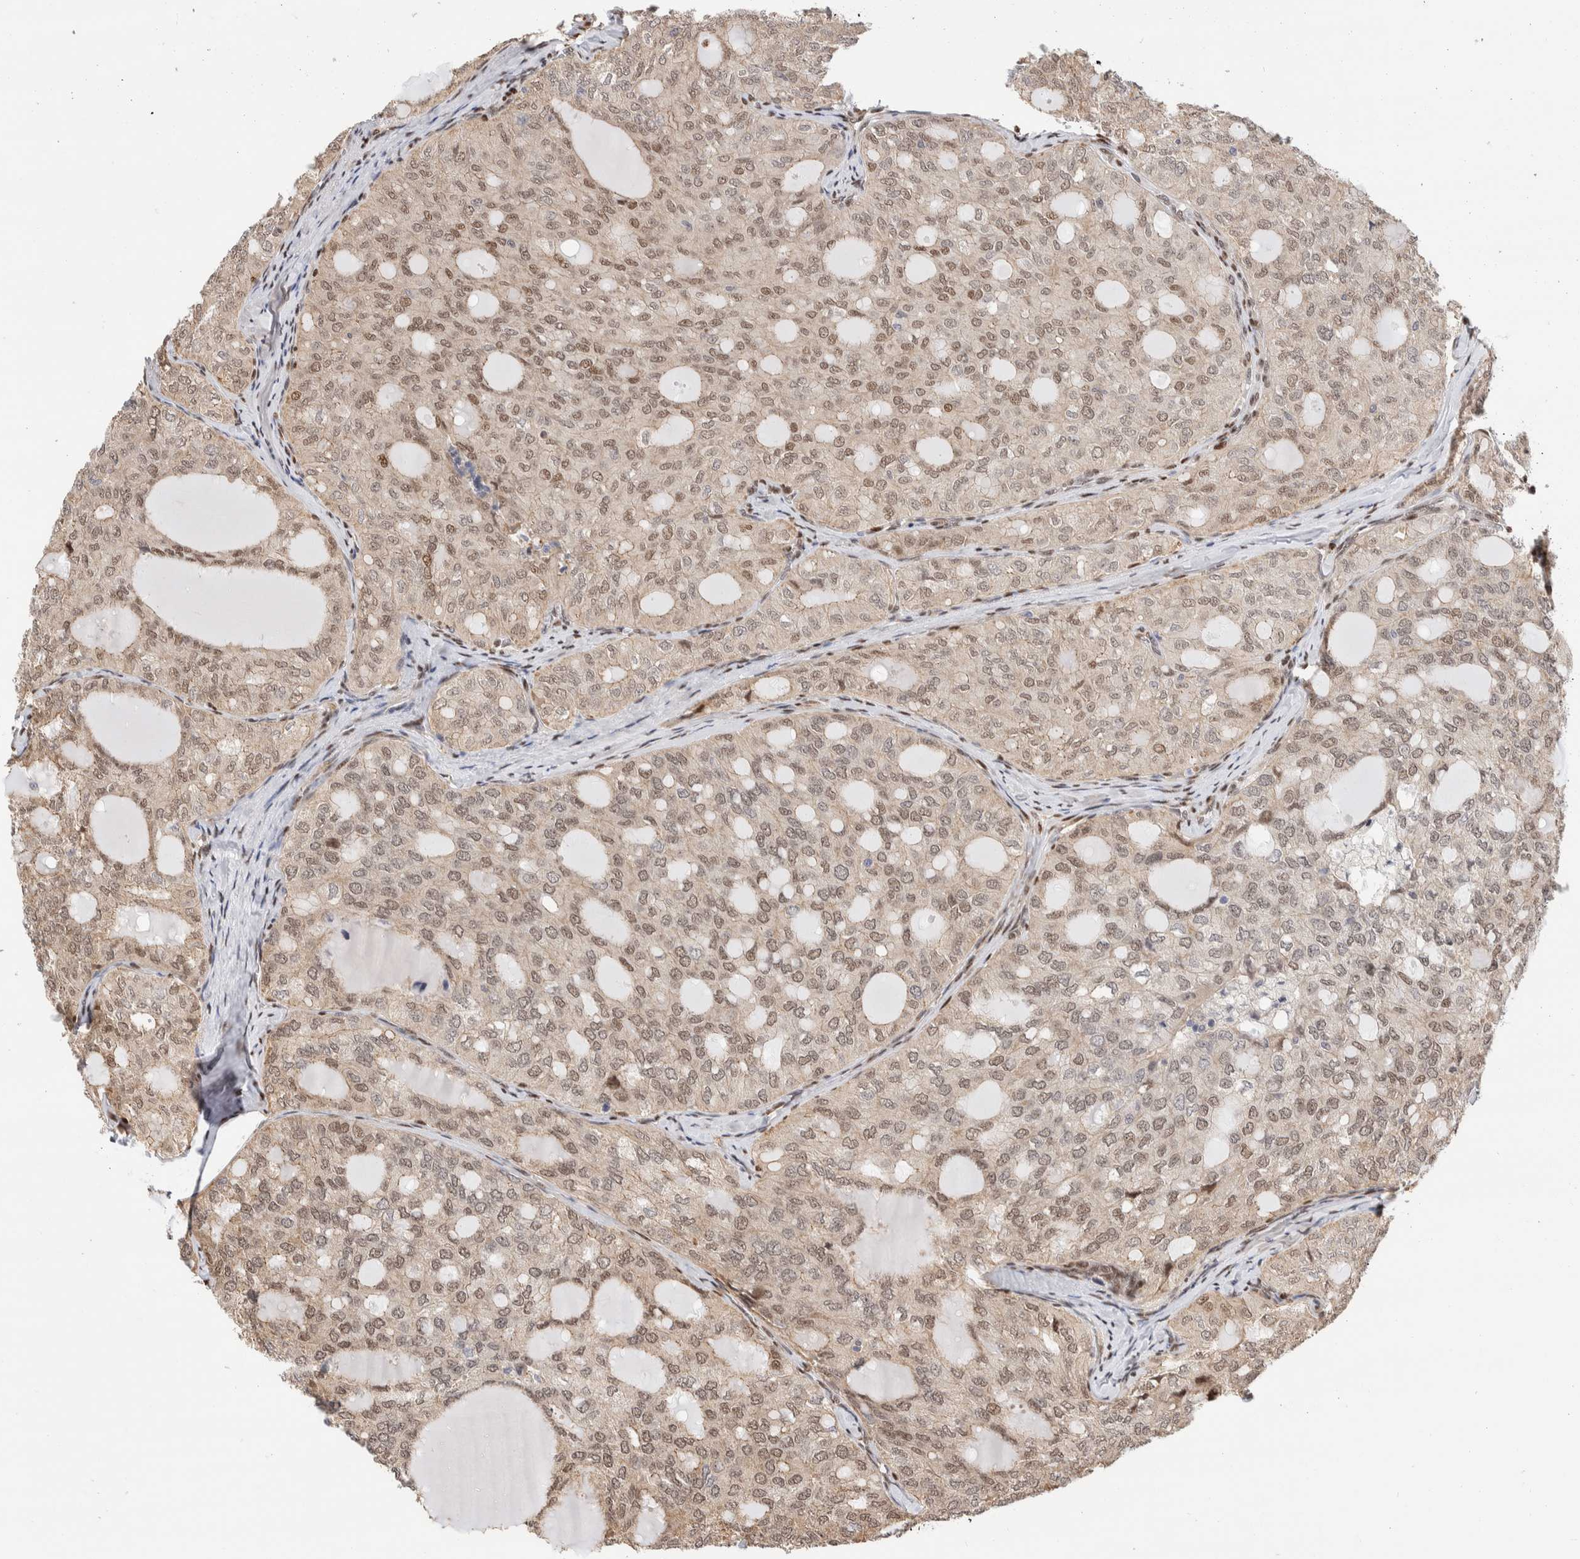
{"staining": {"intensity": "weak", "quantity": ">75%", "location": "cytoplasmic/membranous,nuclear"}, "tissue": "thyroid cancer", "cell_type": "Tumor cells", "image_type": "cancer", "snomed": [{"axis": "morphology", "description": "Follicular adenoma carcinoma, NOS"}, {"axis": "topography", "description": "Thyroid gland"}], "caption": "Follicular adenoma carcinoma (thyroid) tissue demonstrates weak cytoplasmic/membranous and nuclear positivity in about >75% of tumor cells, visualized by immunohistochemistry.", "gene": "NSMAF", "patient": {"sex": "male", "age": 75}}